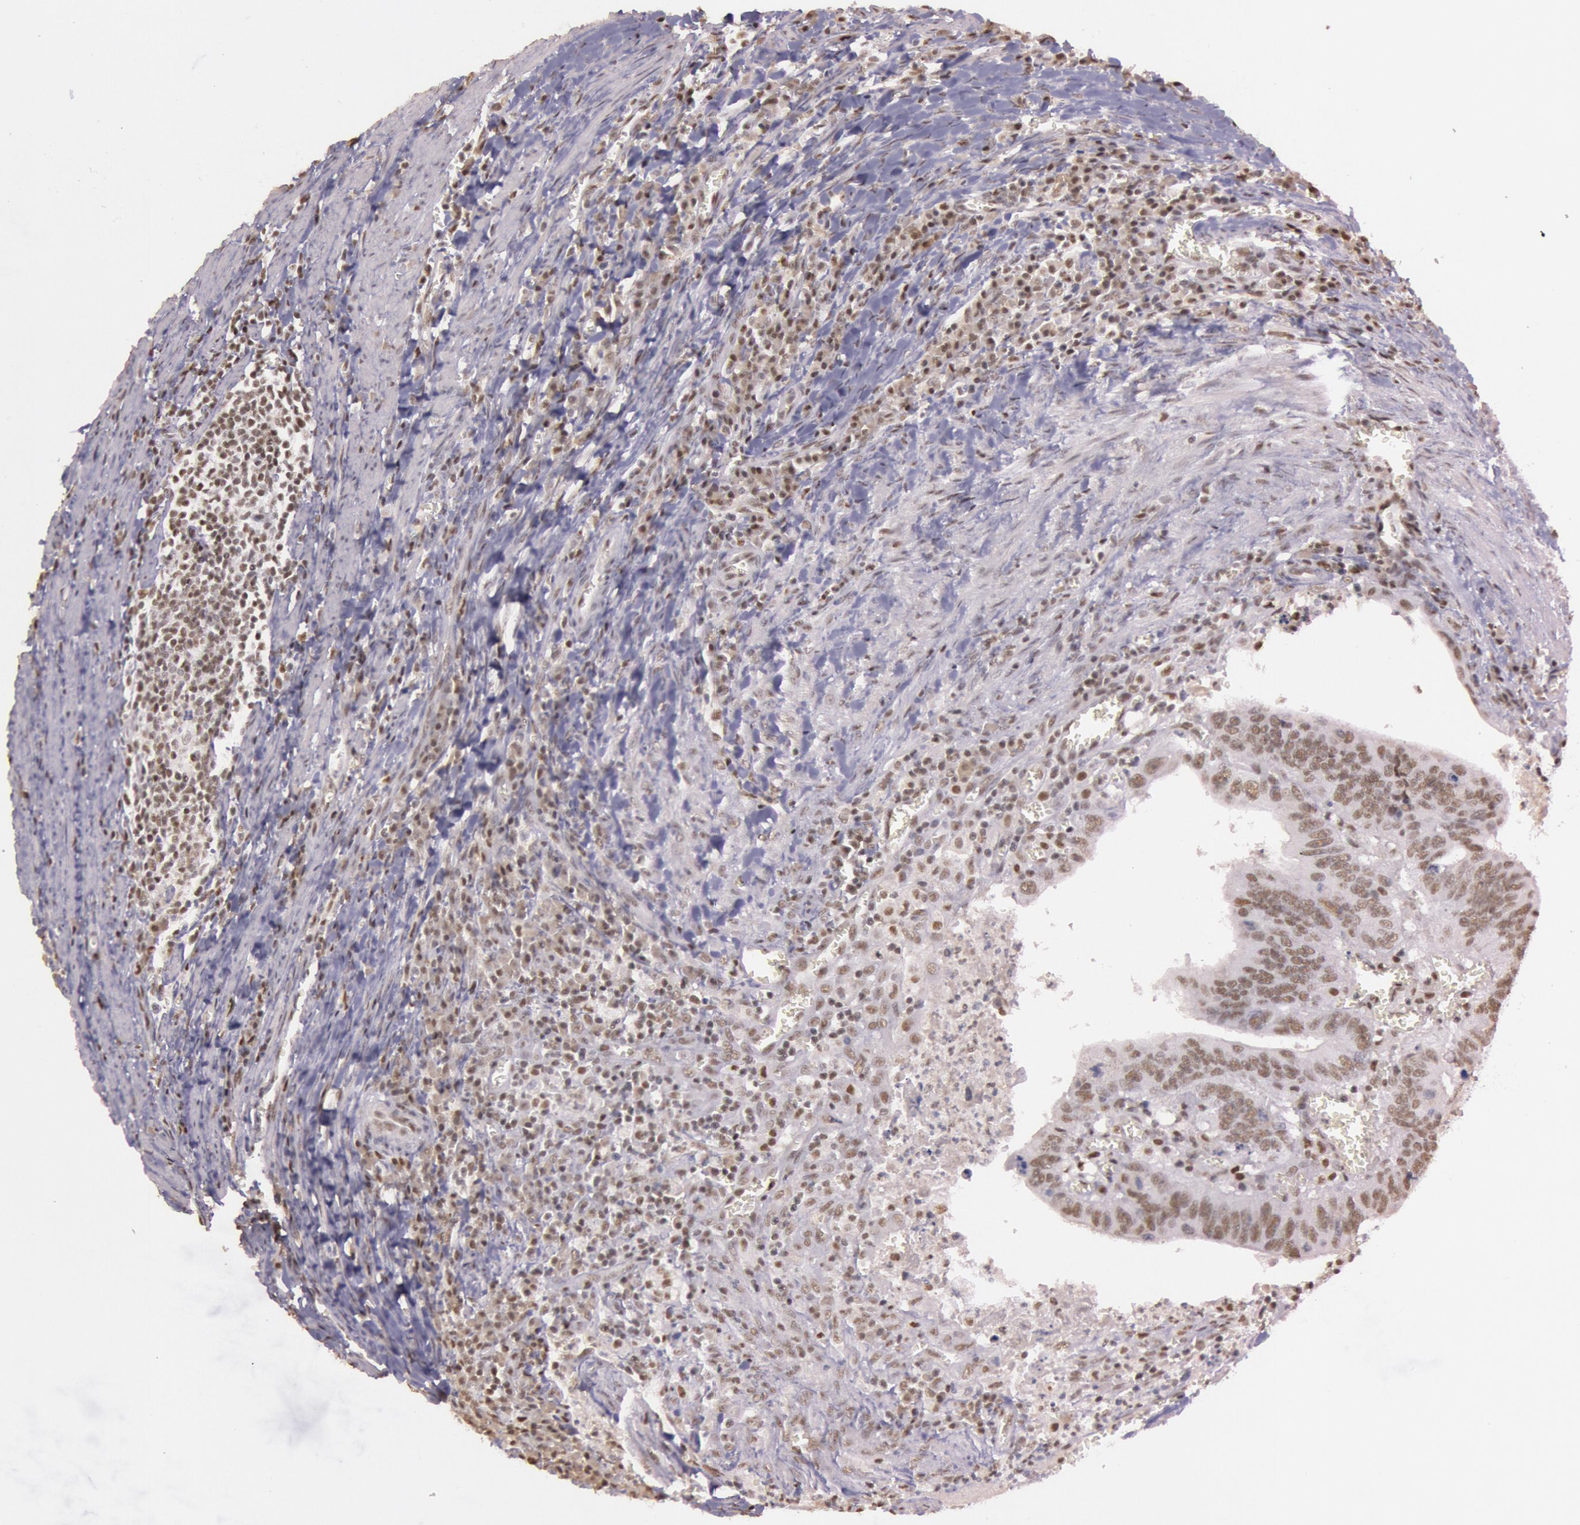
{"staining": {"intensity": "weak", "quantity": ">75%", "location": "nuclear"}, "tissue": "colorectal cancer", "cell_type": "Tumor cells", "image_type": "cancer", "snomed": [{"axis": "morphology", "description": "Adenocarcinoma, NOS"}, {"axis": "topography", "description": "Colon"}], "caption": "Colorectal adenocarcinoma was stained to show a protein in brown. There is low levels of weak nuclear staining in approximately >75% of tumor cells. The staining is performed using DAB brown chromogen to label protein expression. The nuclei are counter-stained blue using hematoxylin.", "gene": "TASL", "patient": {"sex": "male", "age": 72}}